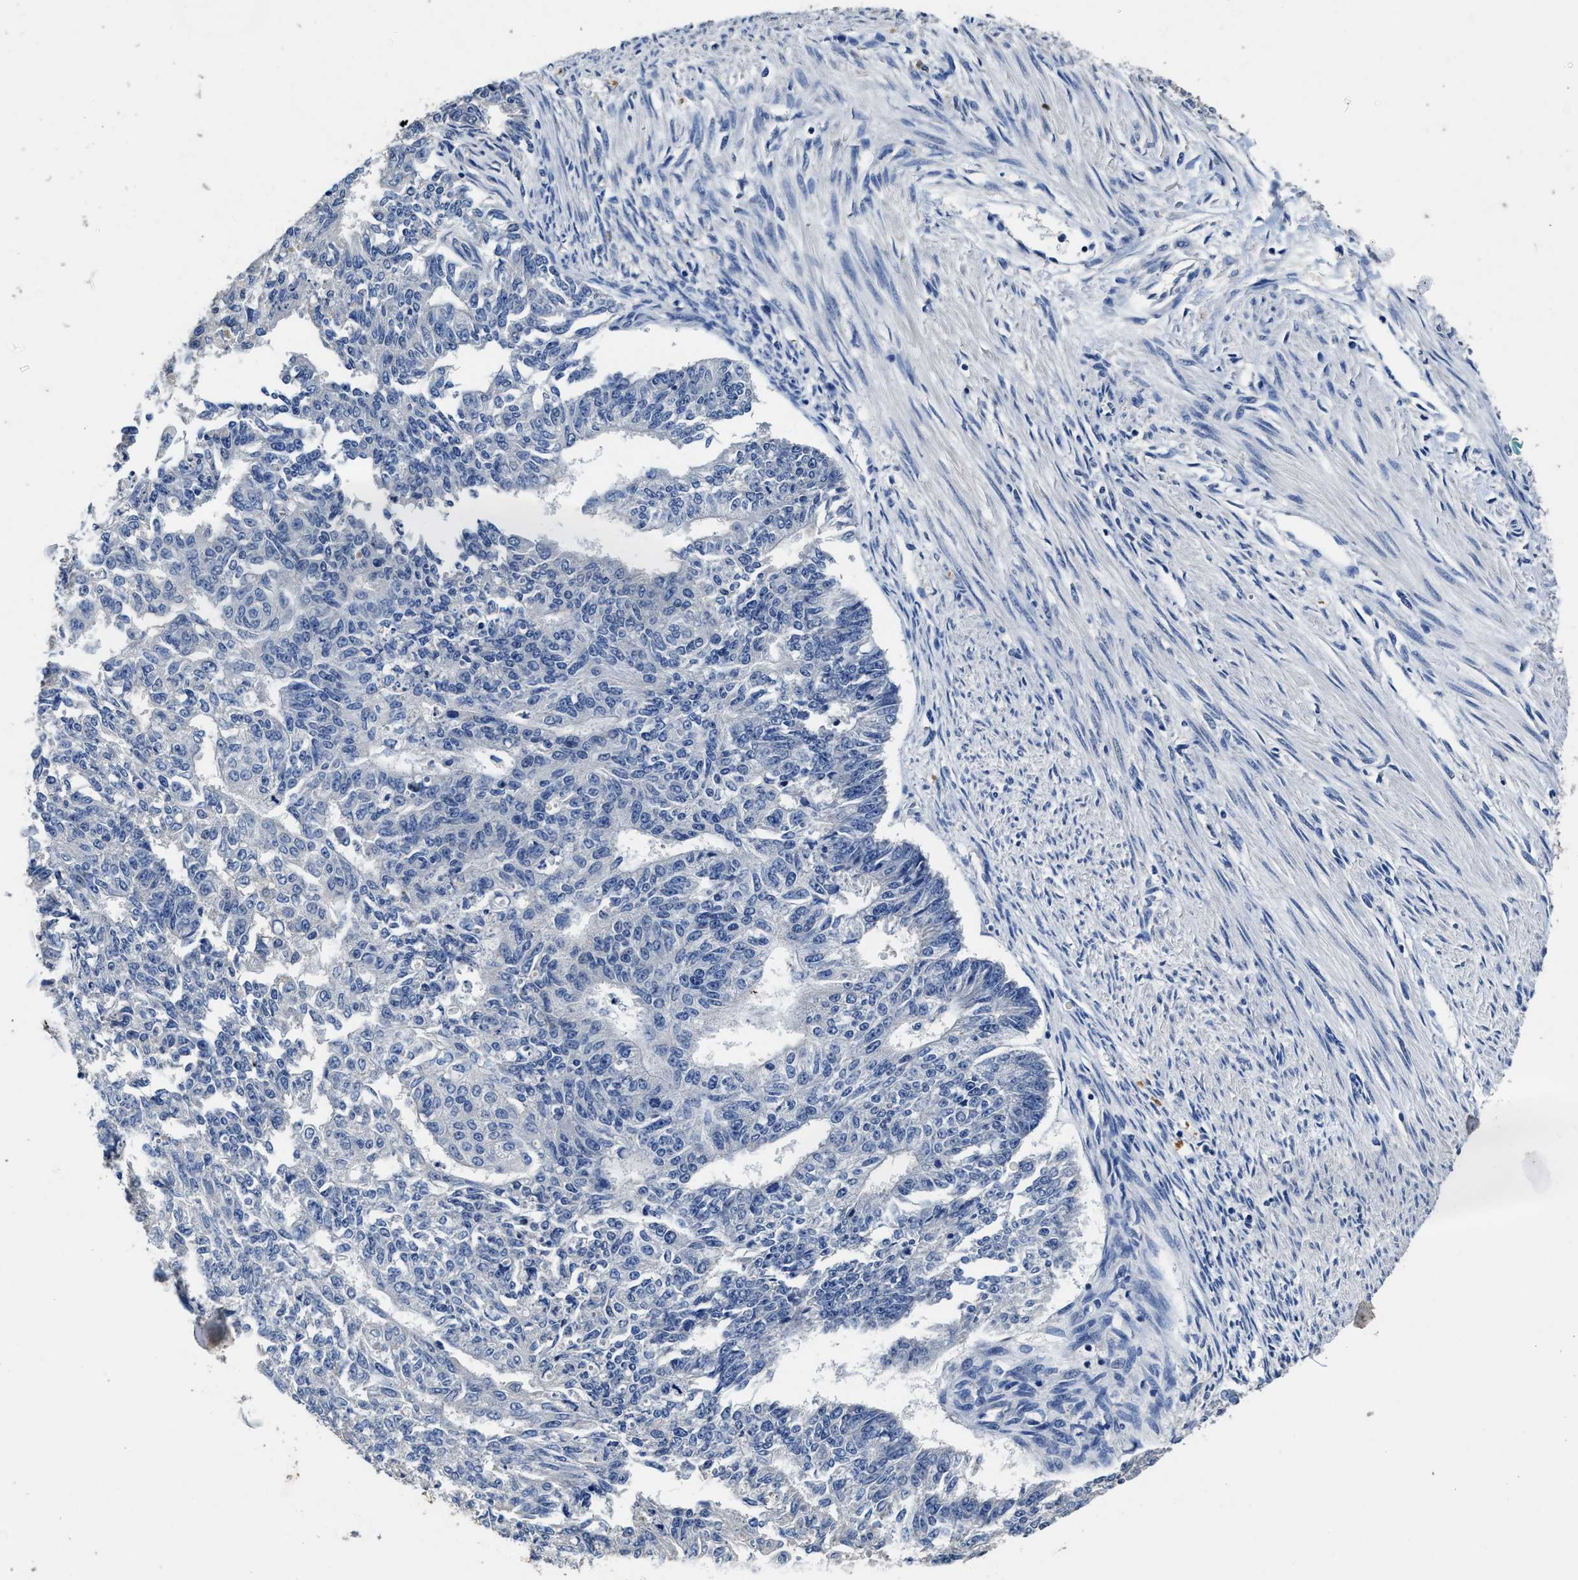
{"staining": {"intensity": "negative", "quantity": "none", "location": "none"}, "tissue": "endometrial cancer", "cell_type": "Tumor cells", "image_type": "cancer", "snomed": [{"axis": "morphology", "description": "Adenocarcinoma, NOS"}, {"axis": "topography", "description": "Endometrium"}], "caption": "DAB (3,3'-diaminobenzidine) immunohistochemical staining of endometrial cancer (adenocarcinoma) shows no significant staining in tumor cells.", "gene": "UBR4", "patient": {"sex": "female", "age": 32}}